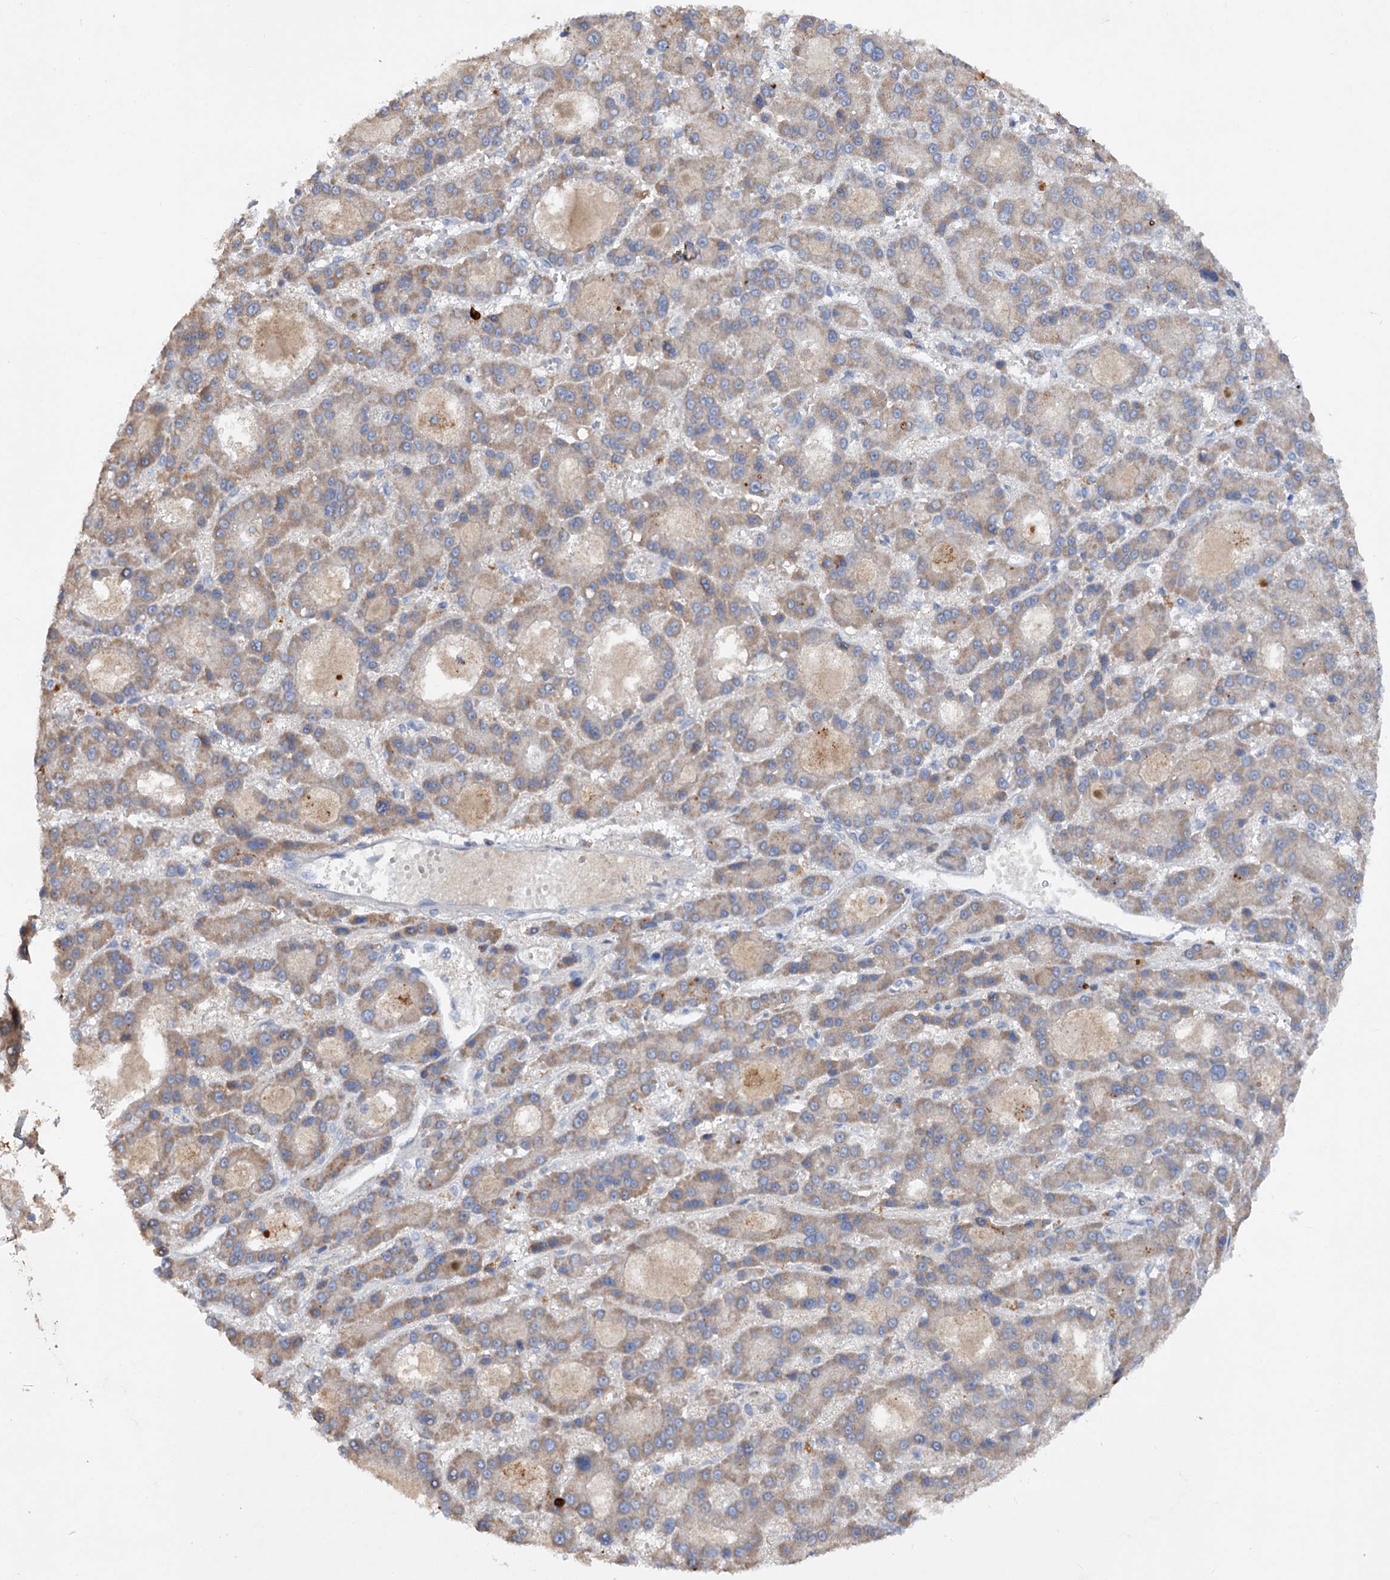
{"staining": {"intensity": "weak", "quantity": ">75%", "location": "cytoplasmic/membranous"}, "tissue": "liver cancer", "cell_type": "Tumor cells", "image_type": "cancer", "snomed": [{"axis": "morphology", "description": "Carcinoma, Hepatocellular, NOS"}, {"axis": "topography", "description": "Liver"}], "caption": "About >75% of tumor cells in liver cancer (hepatocellular carcinoma) demonstrate weak cytoplasmic/membranous protein expression as visualized by brown immunohistochemical staining.", "gene": "ATP4A", "patient": {"sex": "male", "age": 70}}